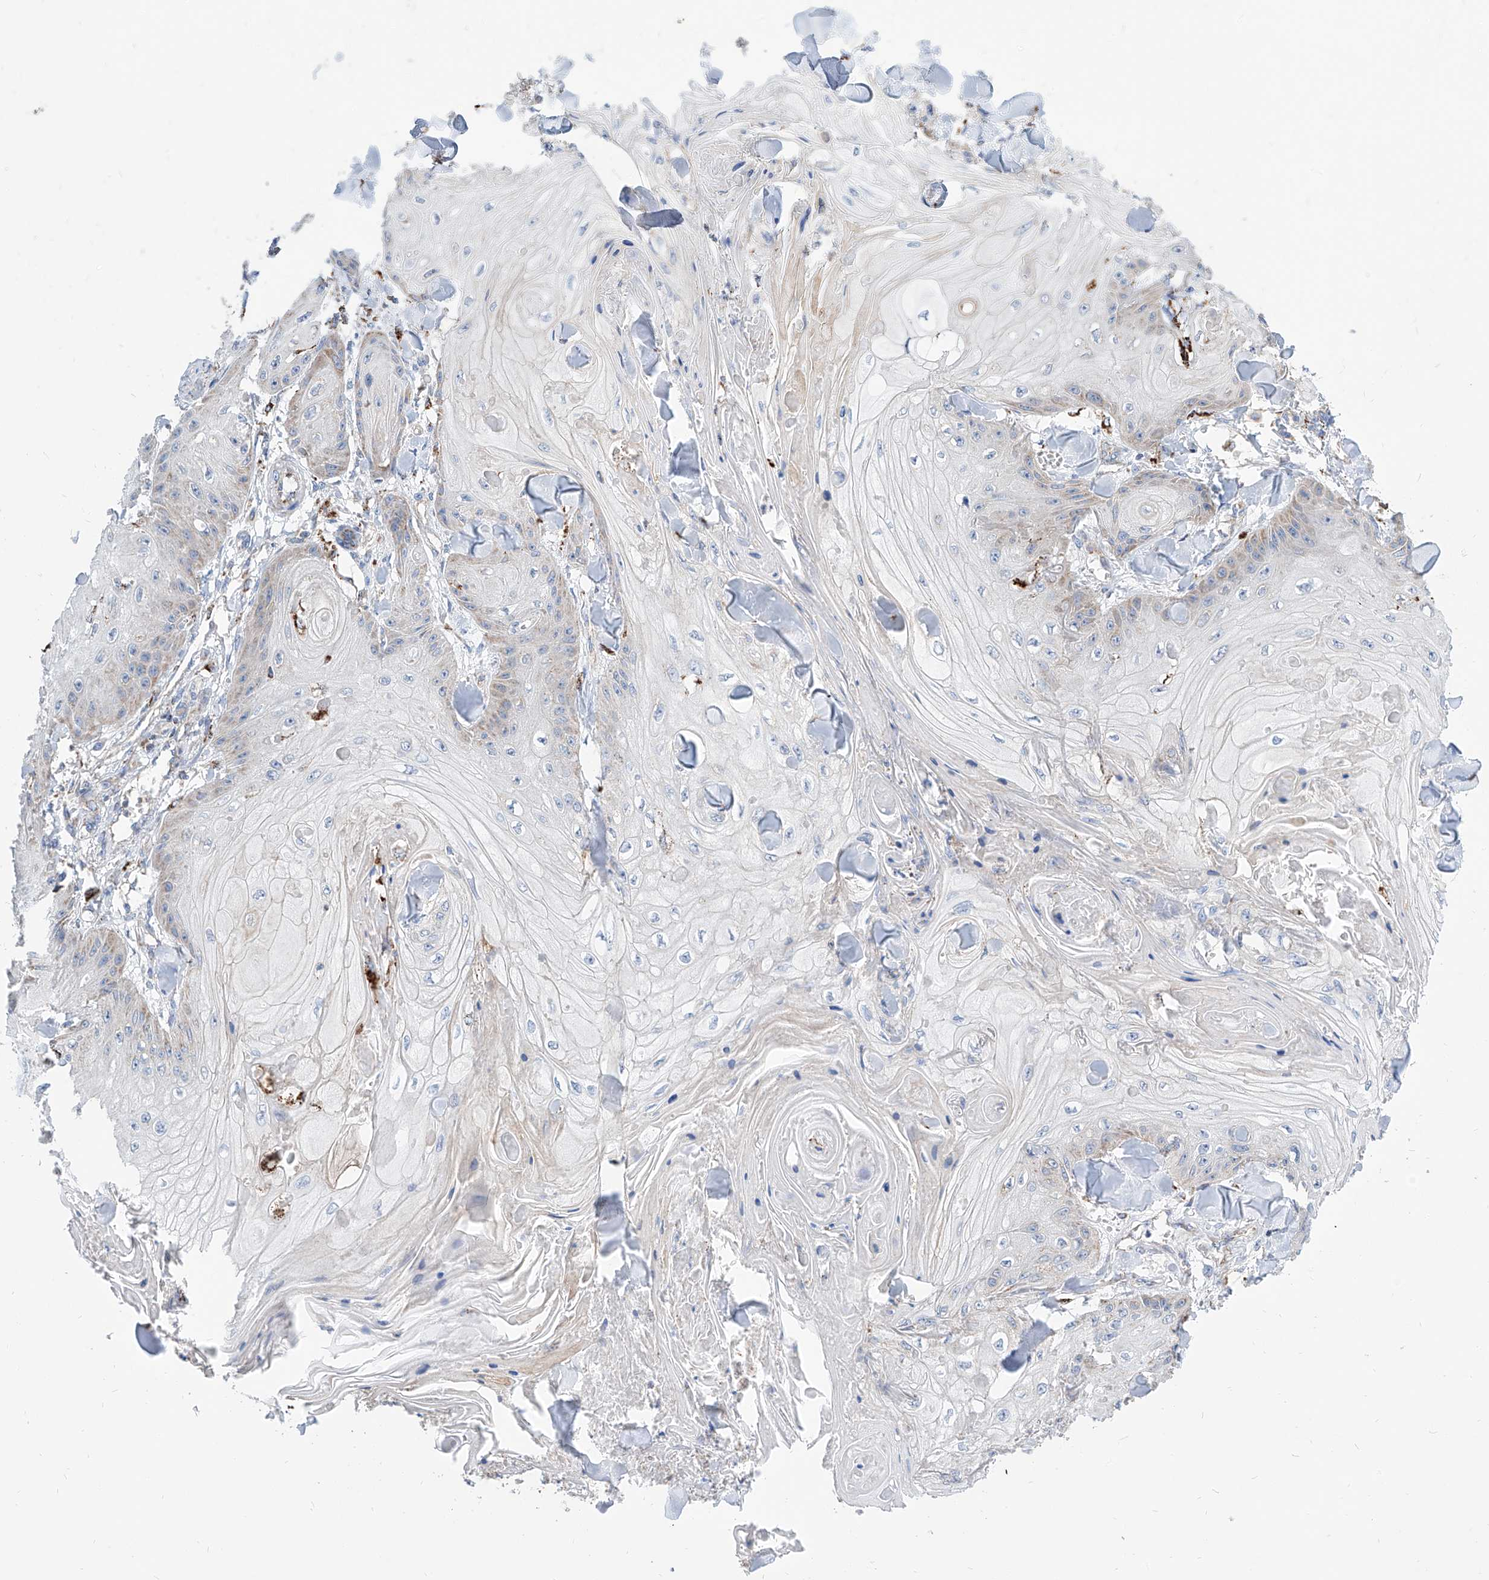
{"staining": {"intensity": "negative", "quantity": "none", "location": "none"}, "tissue": "skin cancer", "cell_type": "Tumor cells", "image_type": "cancer", "snomed": [{"axis": "morphology", "description": "Squamous cell carcinoma, NOS"}, {"axis": "topography", "description": "Skin"}], "caption": "Immunohistochemistry of skin cancer exhibits no expression in tumor cells. The staining is performed using DAB (3,3'-diaminobenzidine) brown chromogen with nuclei counter-stained in using hematoxylin.", "gene": "CPNE5", "patient": {"sex": "male", "age": 74}}